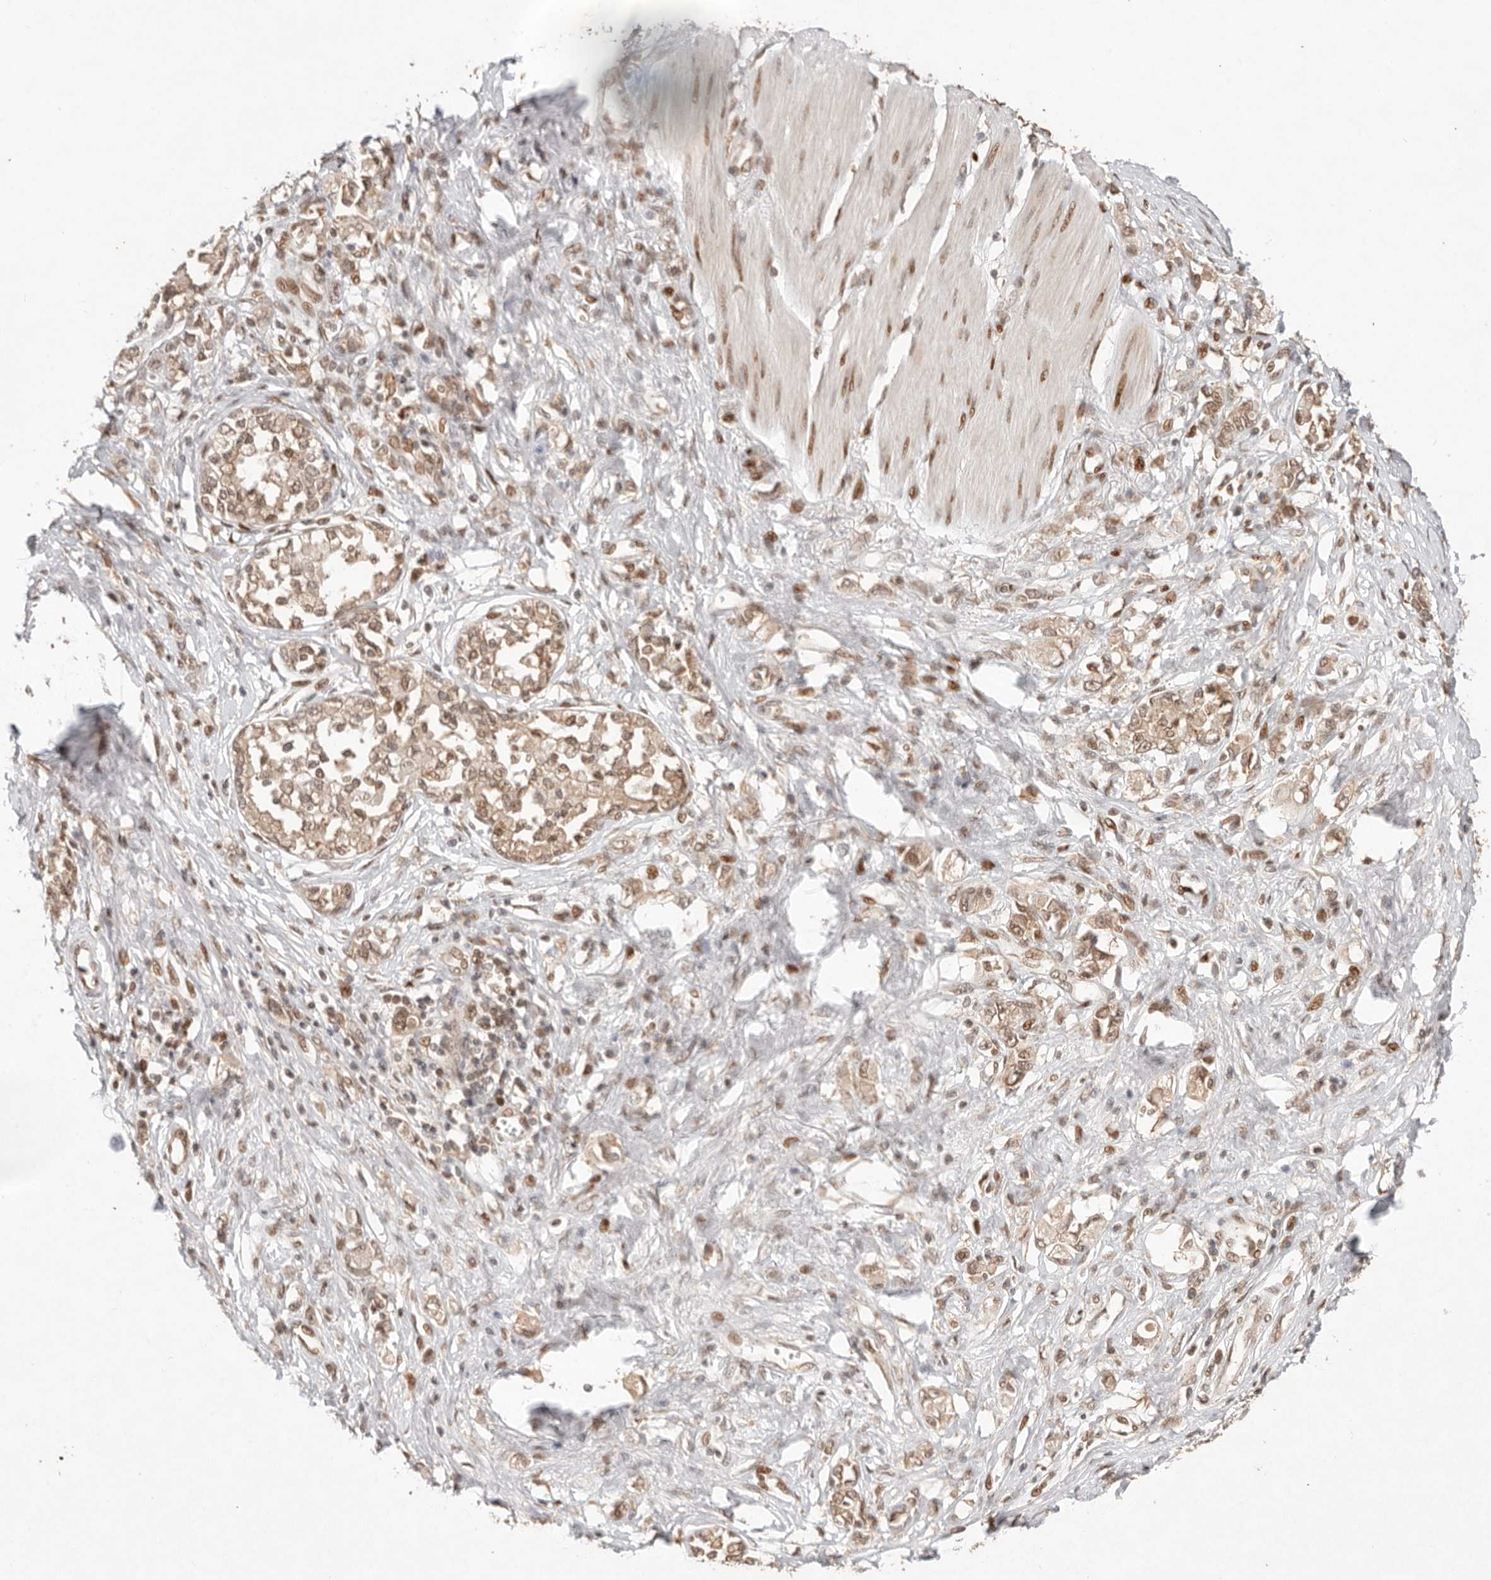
{"staining": {"intensity": "weak", "quantity": ">75%", "location": "nuclear"}, "tissue": "stomach cancer", "cell_type": "Tumor cells", "image_type": "cancer", "snomed": [{"axis": "morphology", "description": "Adenocarcinoma, NOS"}, {"axis": "topography", "description": "Stomach"}], "caption": "There is low levels of weak nuclear staining in tumor cells of stomach cancer (adenocarcinoma), as demonstrated by immunohistochemical staining (brown color).", "gene": "NPAS2", "patient": {"sex": "female", "age": 76}}